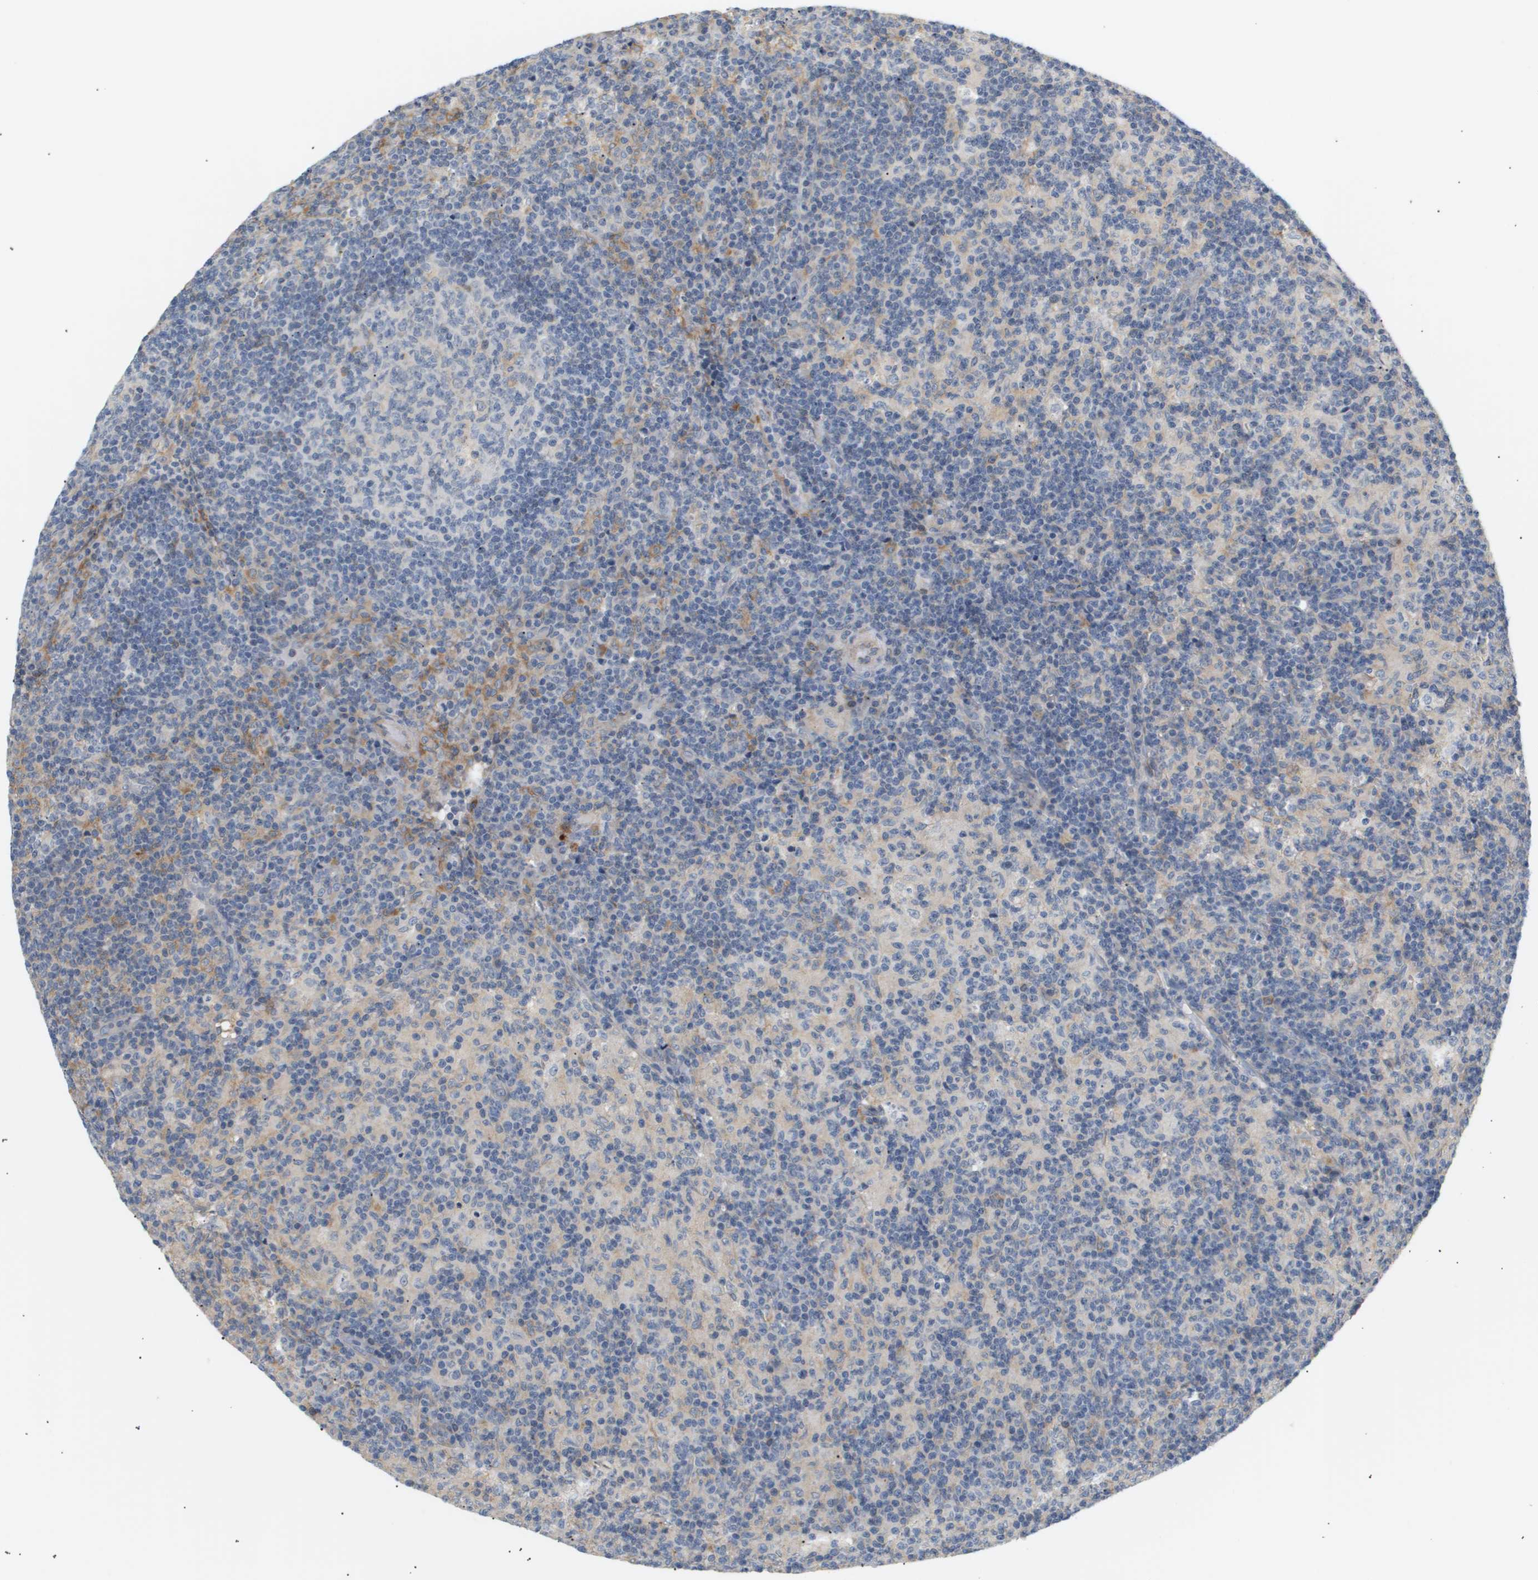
{"staining": {"intensity": "negative", "quantity": "none", "location": "none"}, "tissue": "lymph node", "cell_type": "Germinal center cells", "image_type": "normal", "snomed": [{"axis": "morphology", "description": "Normal tissue, NOS"}, {"axis": "morphology", "description": "Inflammation, NOS"}, {"axis": "topography", "description": "Lymph node"}], "caption": "Immunohistochemistry micrograph of benign human lymph node stained for a protein (brown), which exhibits no staining in germinal center cells.", "gene": "CORO2B", "patient": {"sex": "male", "age": 55}}